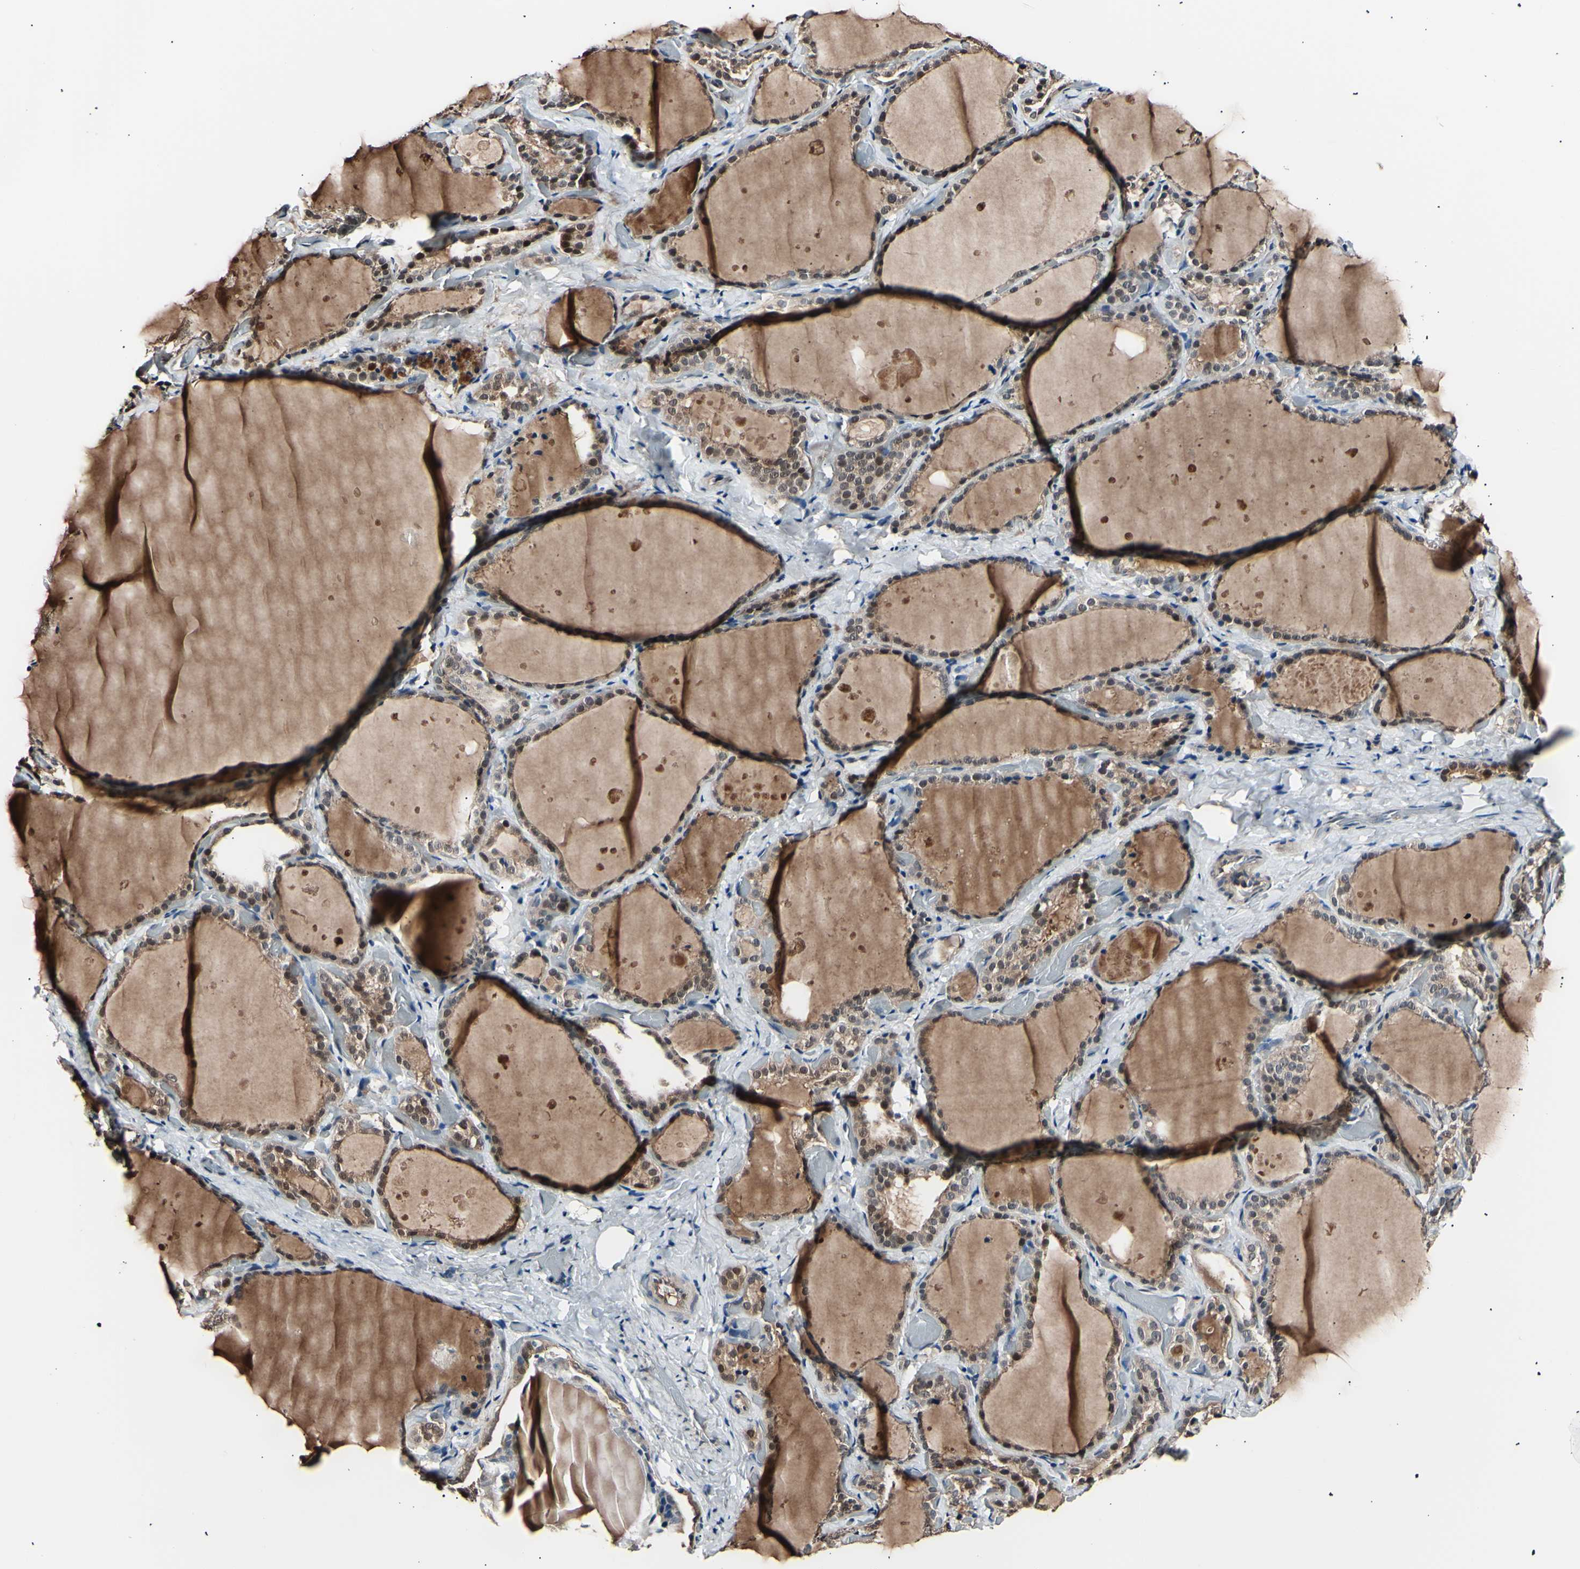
{"staining": {"intensity": "moderate", "quantity": ">75%", "location": "cytoplasmic/membranous,nuclear"}, "tissue": "thyroid gland", "cell_type": "Glandular cells", "image_type": "normal", "snomed": [{"axis": "morphology", "description": "Normal tissue, NOS"}, {"axis": "topography", "description": "Thyroid gland"}], "caption": "Thyroid gland stained with DAB immunohistochemistry shows medium levels of moderate cytoplasmic/membranous,nuclear expression in approximately >75% of glandular cells. (Stains: DAB in brown, nuclei in blue, Microscopy: brightfield microscopy at high magnification).", "gene": "AK1", "patient": {"sex": "female", "age": 44}}